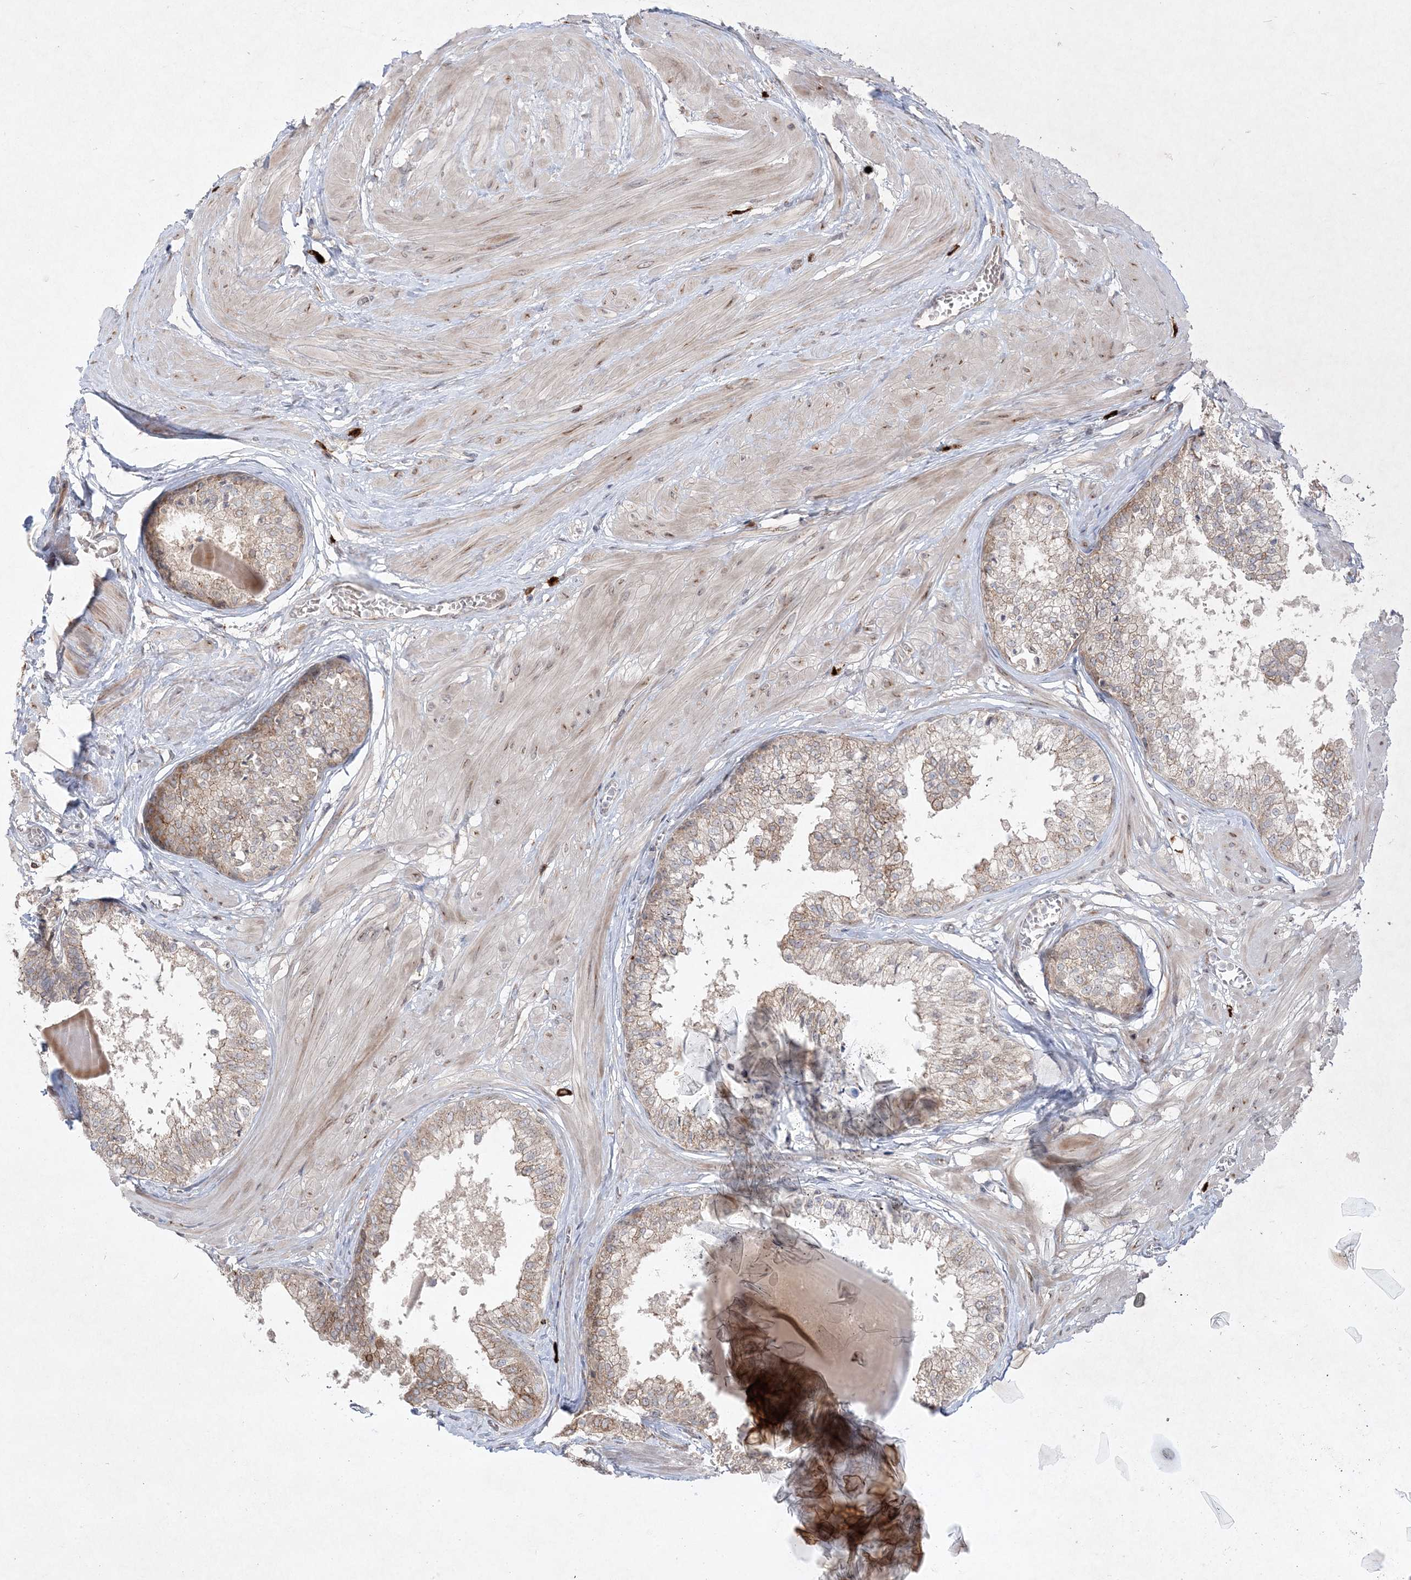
{"staining": {"intensity": "moderate", "quantity": "25%-75%", "location": "cytoplasmic/membranous"}, "tissue": "prostate", "cell_type": "Glandular cells", "image_type": "normal", "snomed": [{"axis": "morphology", "description": "Normal tissue, NOS"}, {"axis": "topography", "description": "Prostate"}], "caption": "Prostate stained with DAB IHC exhibits medium levels of moderate cytoplasmic/membranous positivity in about 25%-75% of glandular cells.", "gene": "CLNK", "patient": {"sex": "male", "age": 48}}